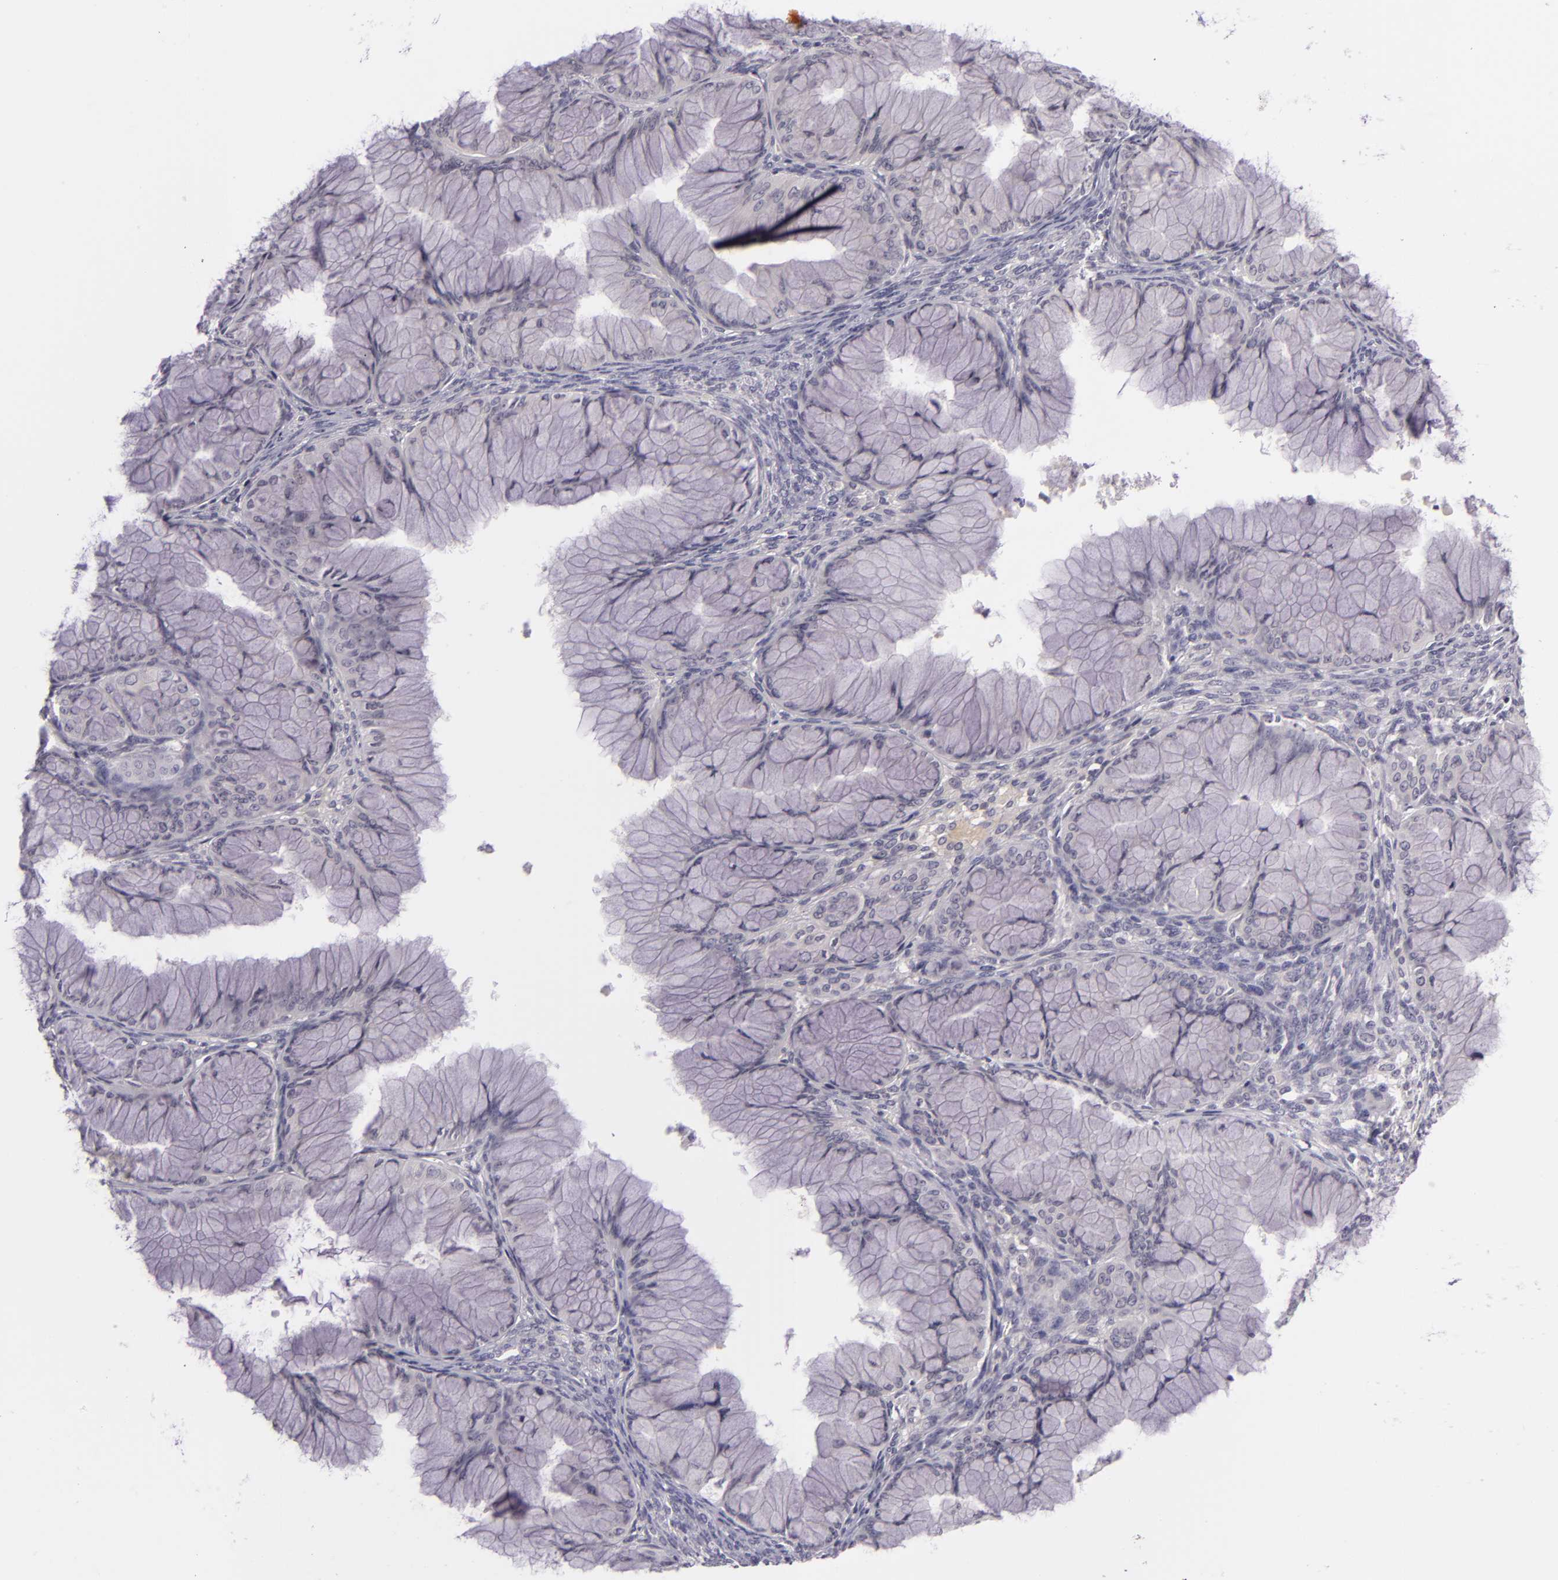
{"staining": {"intensity": "negative", "quantity": "none", "location": "none"}, "tissue": "ovarian cancer", "cell_type": "Tumor cells", "image_type": "cancer", "snomed": [{"axis": "morphology", "description": "Cystadenocarcinoma, mucinous, NOS"}, {"axis": "topography", "description": "Ovary"}], "caption": "Immunohistochemistry (IHC) photomicrograph of human mucinous cystadenocarcinoma (ovarian) stained for a protein (brown), which reveals no positivity in tumor cells.", "gene": "DAG1", "patient": {"sex": "female", "age": 63}}